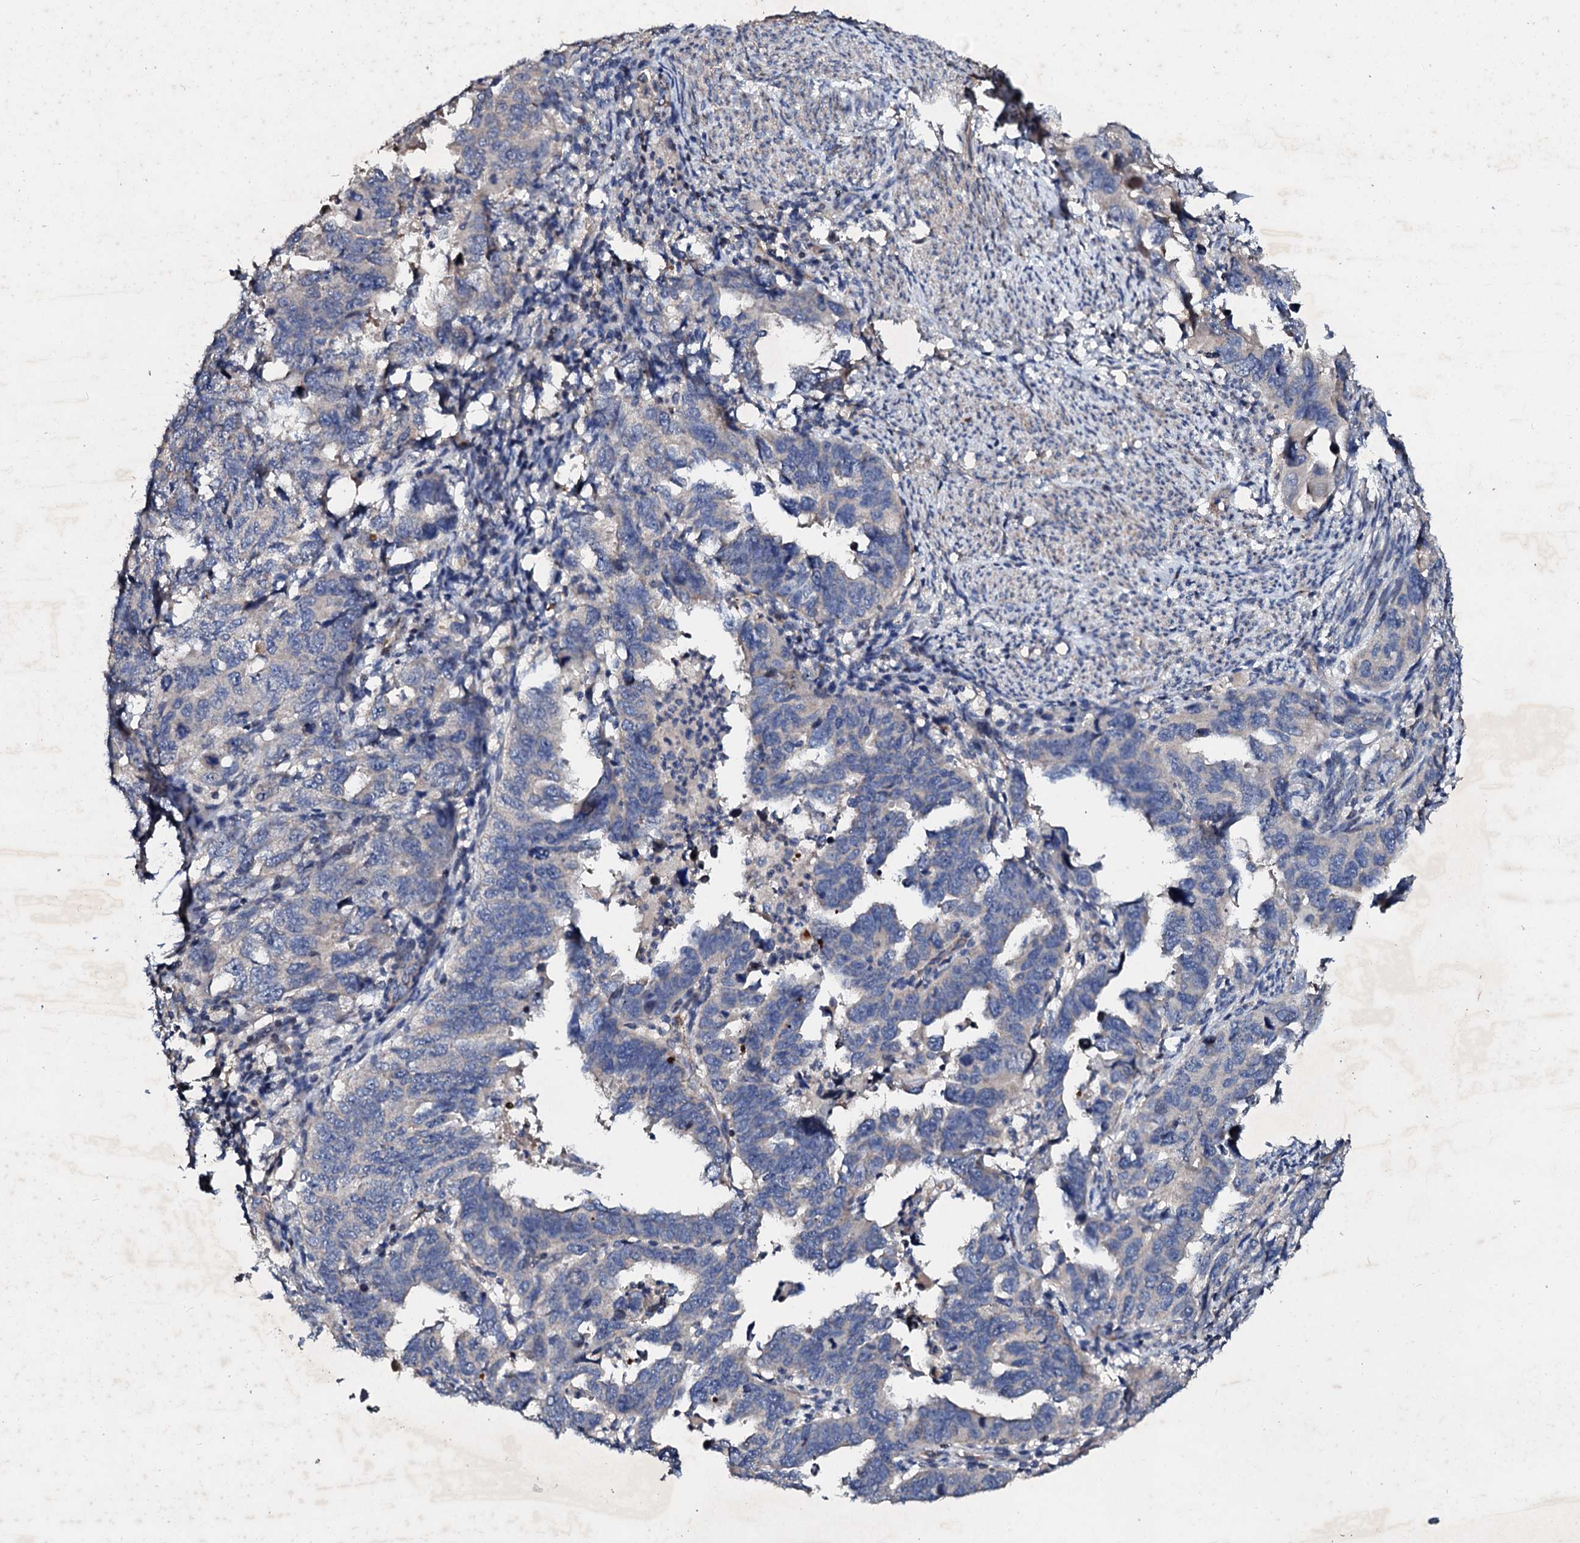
{"staining": {"intensity": "negative", "quantity": "none", "location": "none"}, "tissue": "endometrial cancer", "cell_type": "Tumor cells", "image_type": "cancer", "snomed": [{"axis": "morphology", "description": "Adenocarcinoma, NOS"}, {"axis": "topography", "description": "Endometrium"}], "caption": "Human adenocarcinoma (endometrial) stained for a protein using immunohistochemistry (IHC) shows no staining in tumor cells.", "gene": "FIBIN", "patient": {"sex": "female", "age": 65}}